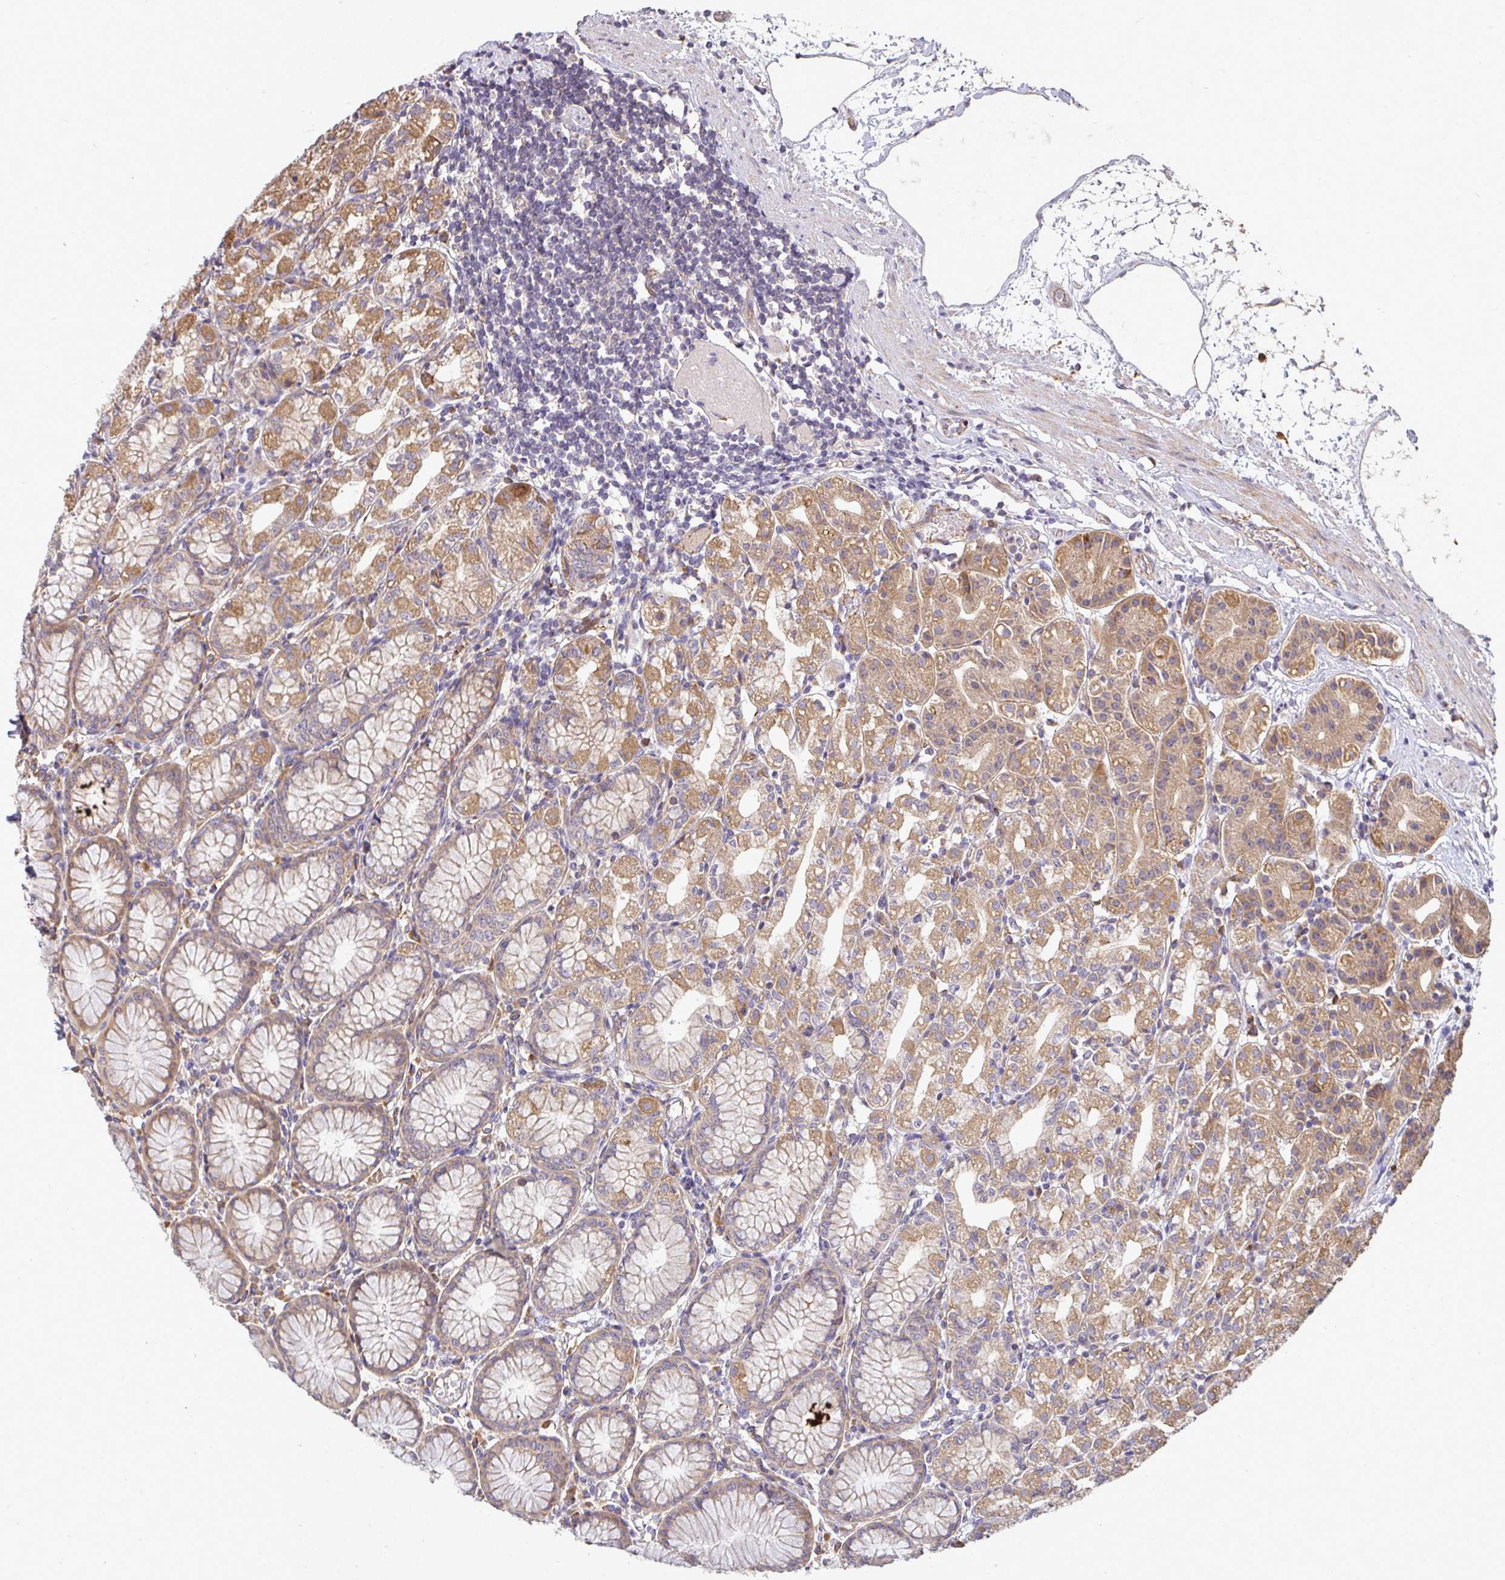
{"staining": {"intensity": "moderate", "quantity": ">75%", "location": "cytoplasmic/membranous"}, "tissue": "stomach", "cell_type": "Glandular cells", "image_type": "normal", "snomed": [{"axis": "morphology", "description": "Normal tissue, NOS"}, {"axis": "topography", "description": "Stomach"}], "caption": "Immunohistochemistry (IHC) photomicrograph of unremarkable stomach: human stomach stained using immunohistochemistry (IHC) displays medium levels of moderate protein expression localized specifically in the cytoplasmic/membranous of glandular cells, appearing as a cytoplasmic/membranous brown color.", "gene": "B4GALT6", "patient": {"sex": "female", "age": 57}}